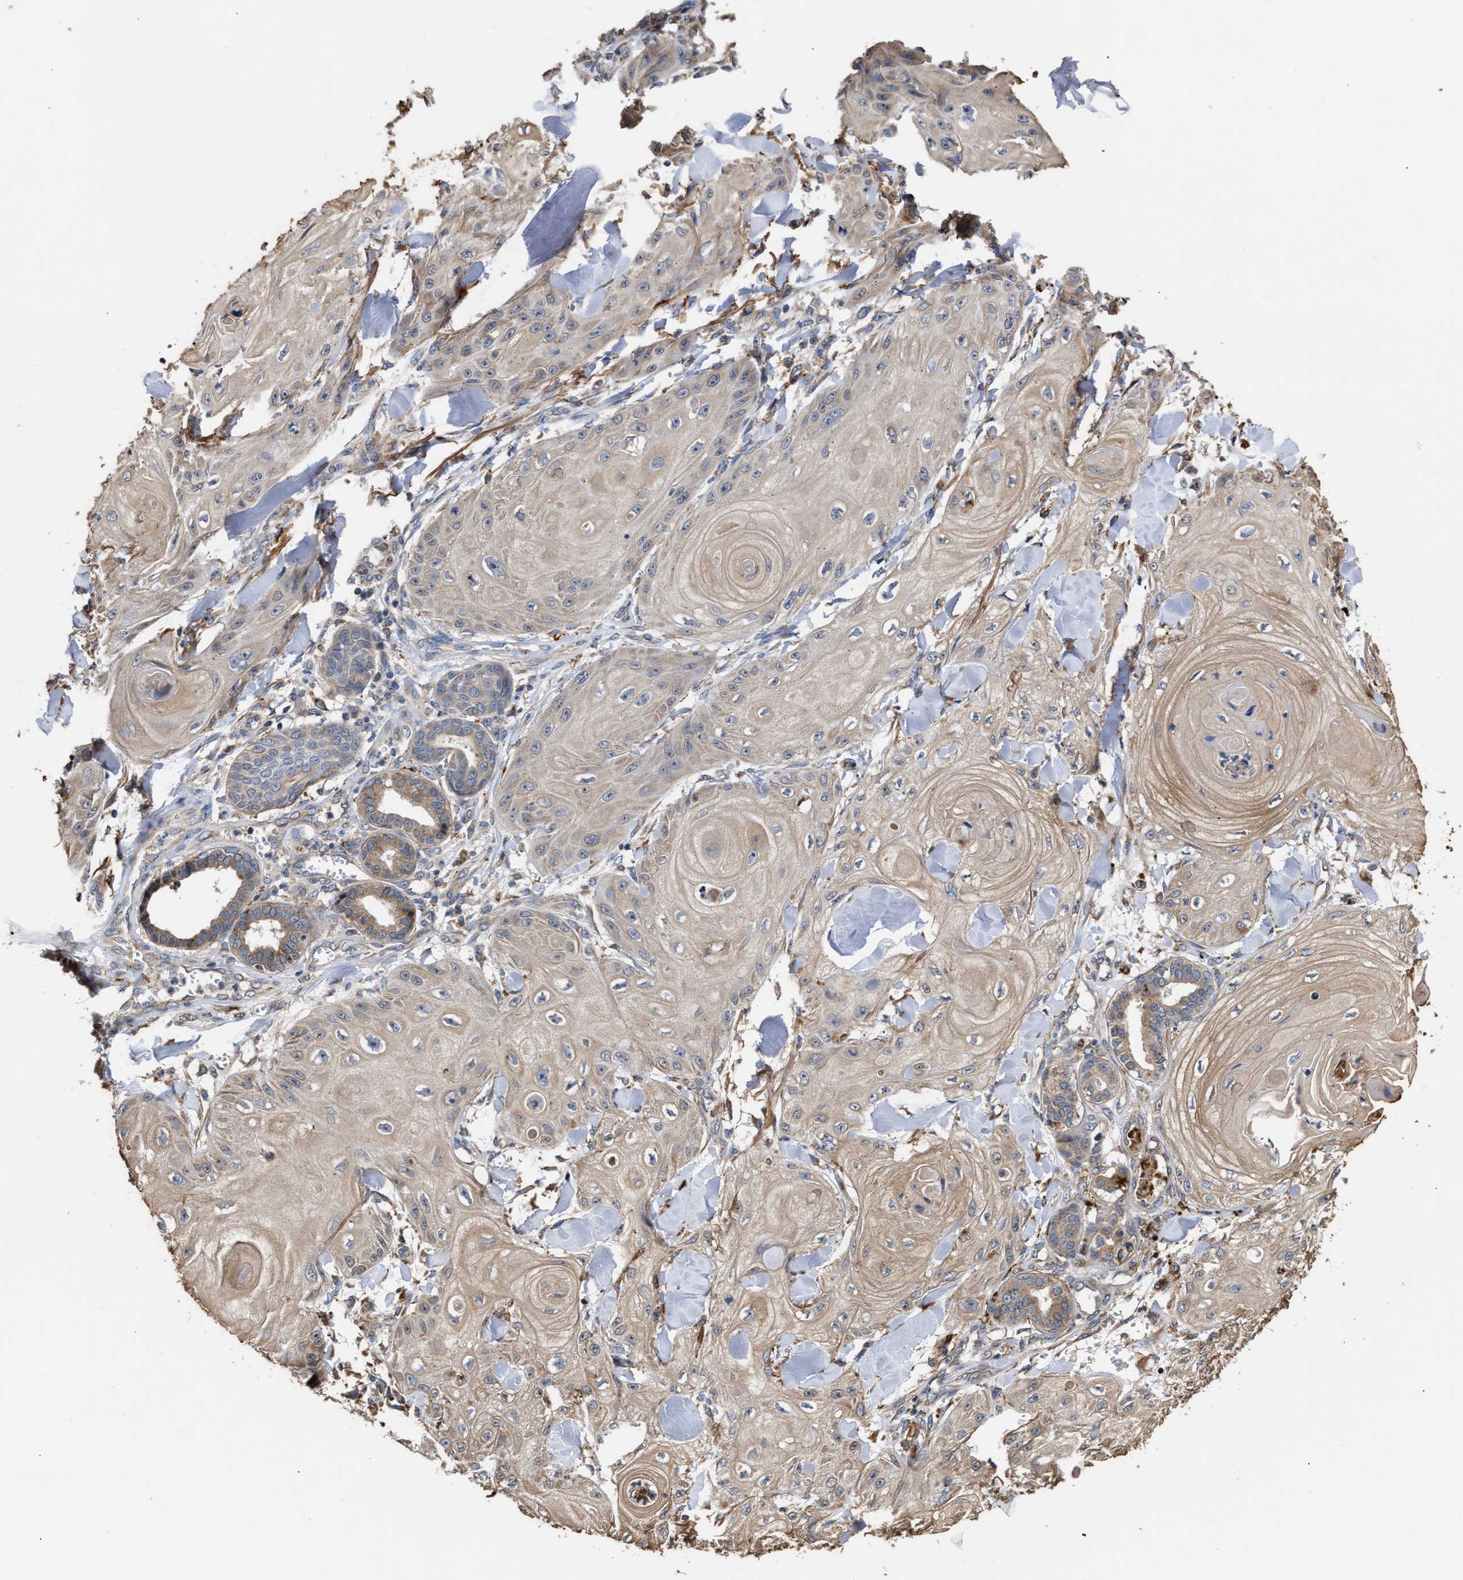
{"staining": {"intensity": "weak", "quantity": "25%-75%", "location": "cytoplasmic/membranous"}, "tissue": "skin cancer", "cell_type": "Tumor cells", "image_type": "cancer", "snomed": [{"axis": "morphology", "description": "Squamous cell carcinoma, NOS"}, {"axis": "topography", "description": "Skin"}], "caption": "Immunohistochemical staining of human skin cancer shows low levels of weak cytoplasmic/membranous protein positivity in about 25%-75% of tumor cells. Nuclei are stained in blue.", "gene": "GOSR1", "patient": {"sex": "male", "age": 74}}